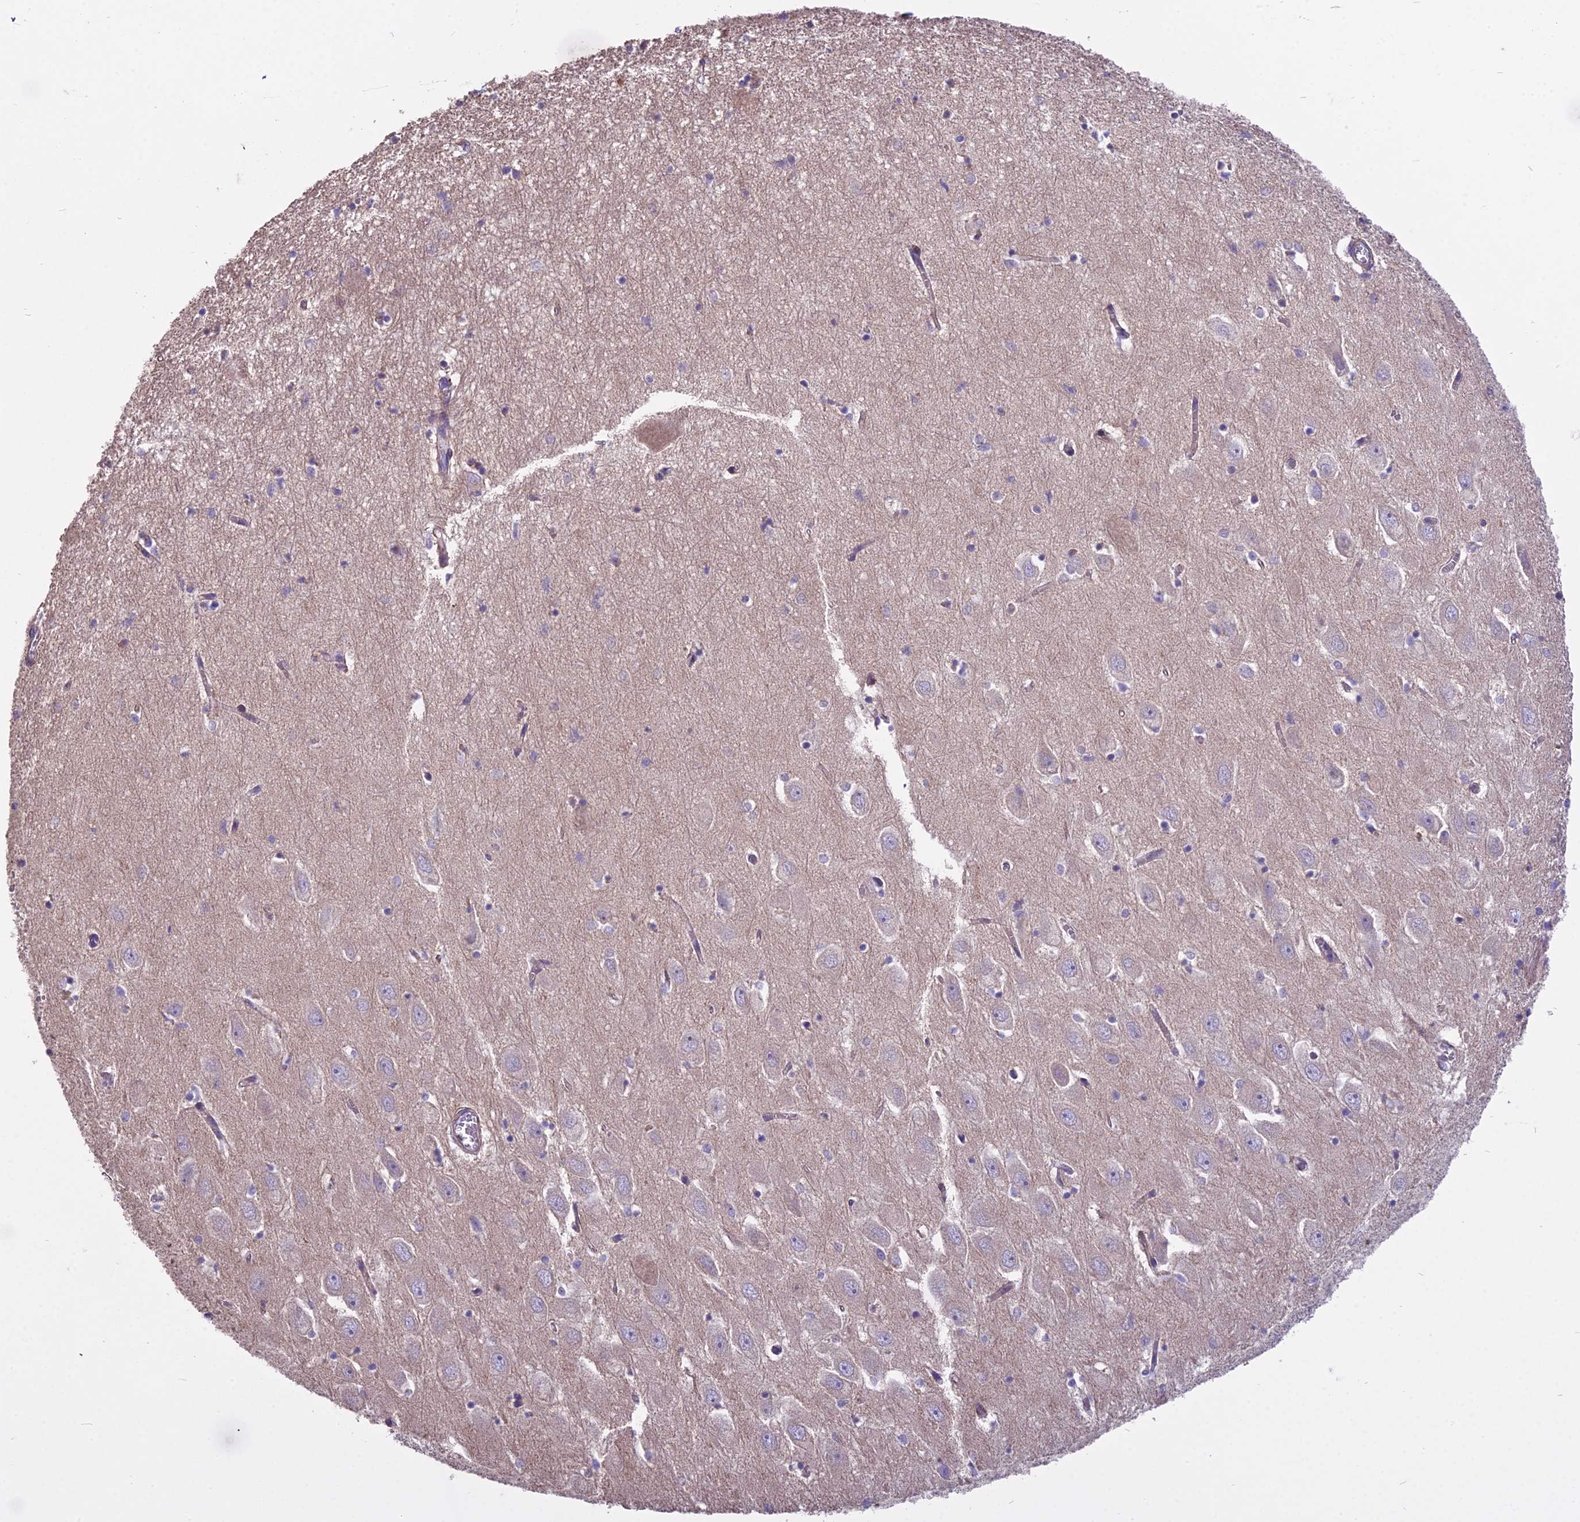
{"staining": {"intensity": "negative", "quantity": "none", "location": "none"}, "tissue": "hippocampus", "cell_type": "Glial cells", "image_type": "normal", "snomed": [{"axis": "morphology", "description": "Normal tissue, NOS"}, {"axis": "topography", "description": "Hippocampus"}], "caption": "IHC of normal hippocampus exhibits no expression in glial cells.", "gene": "DUS2", "patient": {"sex": "female", "age": 64}}